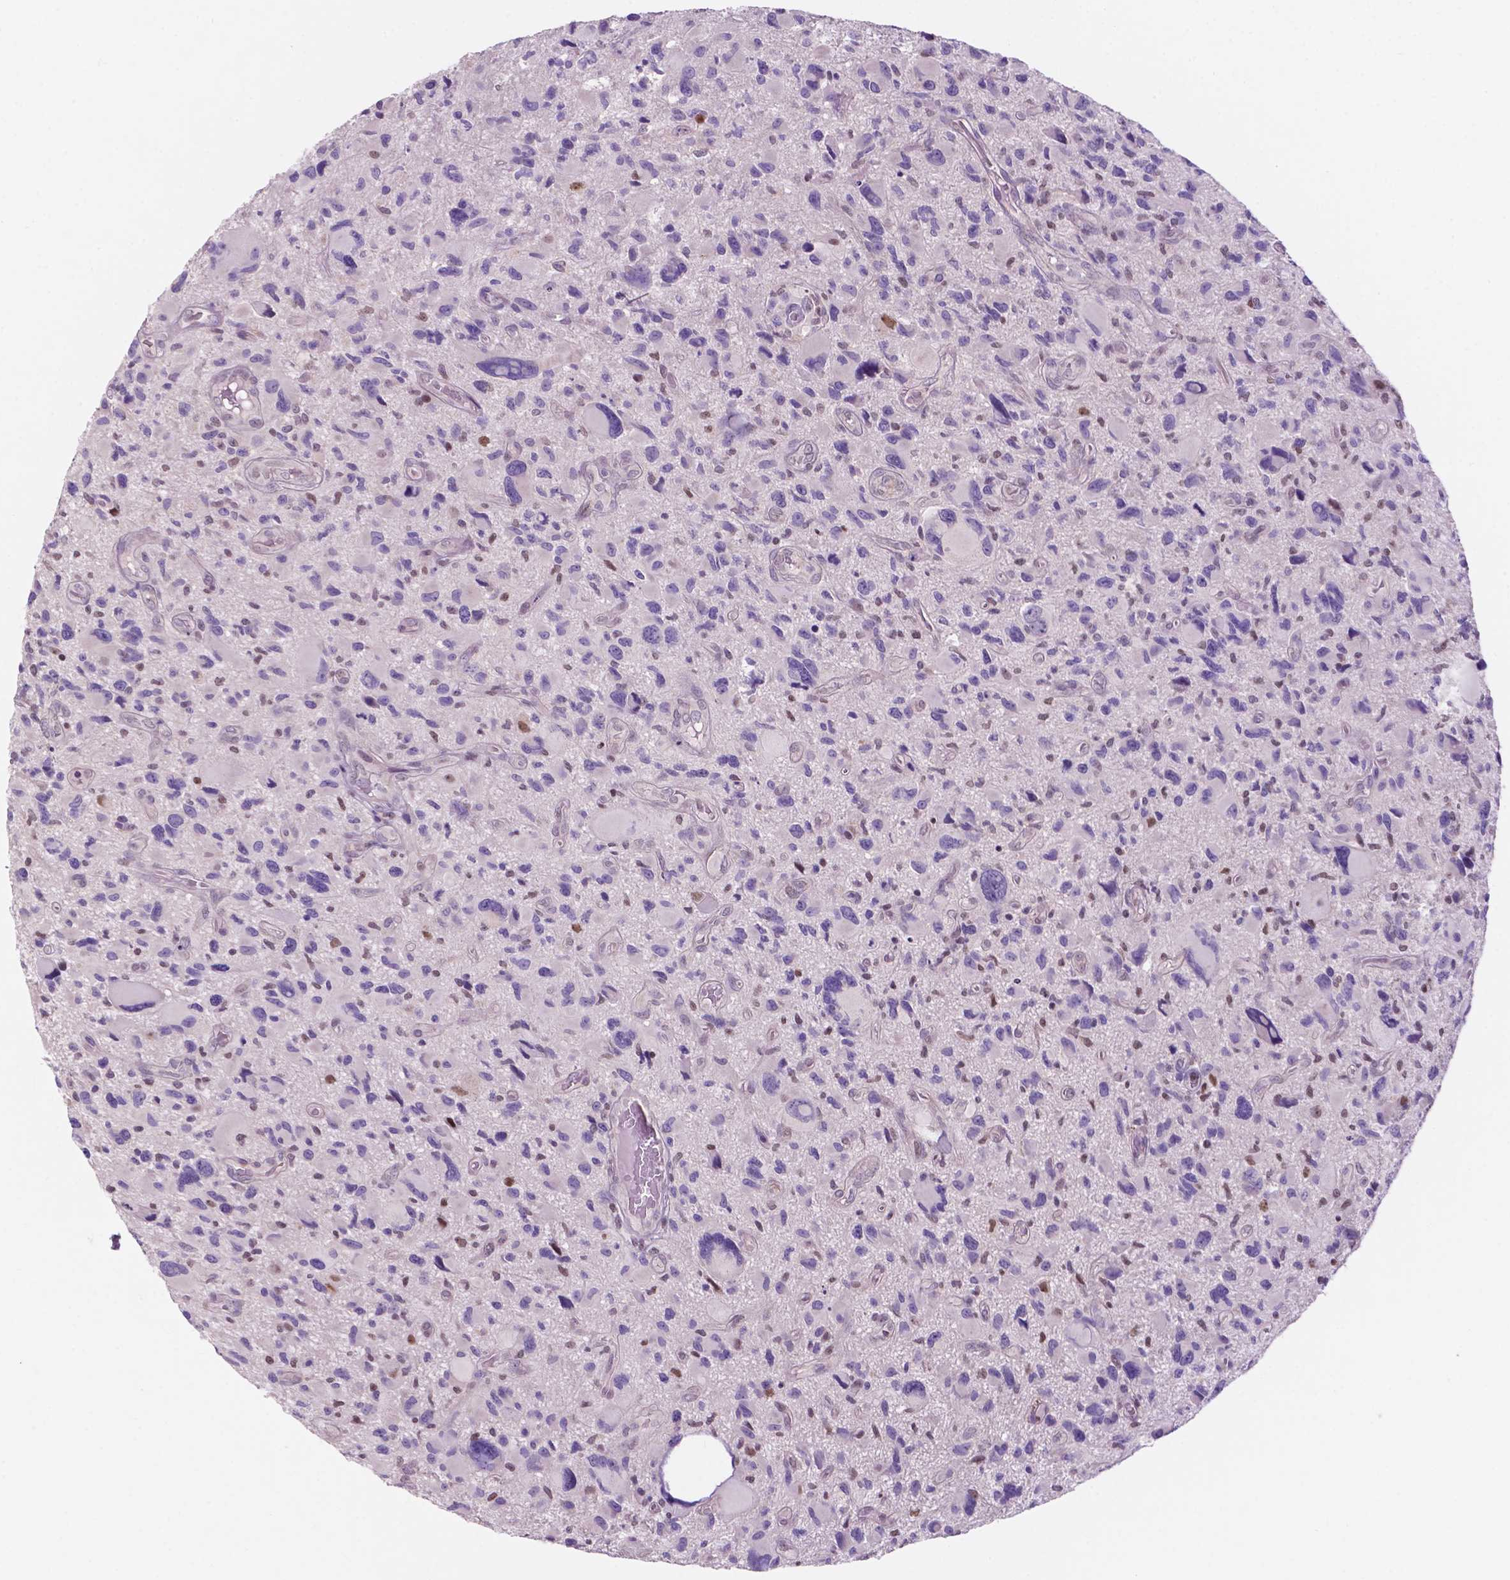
{"staining": {"intensity": "negative", "quantity": "none", "location": "none"}, "tissue": "glioma", "cell_type": "Tumor cells", "image_type": "cancer", "snomed": [{"axis": "morphology", "description": "Glioma, malignant, NOS"}, {"axis": "morphology", "description": "Glioma, malignant, High grade"}, {"axis": "topography", "description": "Brain"}], "caption": "DAB immunohistochemical staining of glioma reveals no significant expression in tumor cells.", "gene": "FAM50B", "patient": {"sex": "female", "age": 71}}